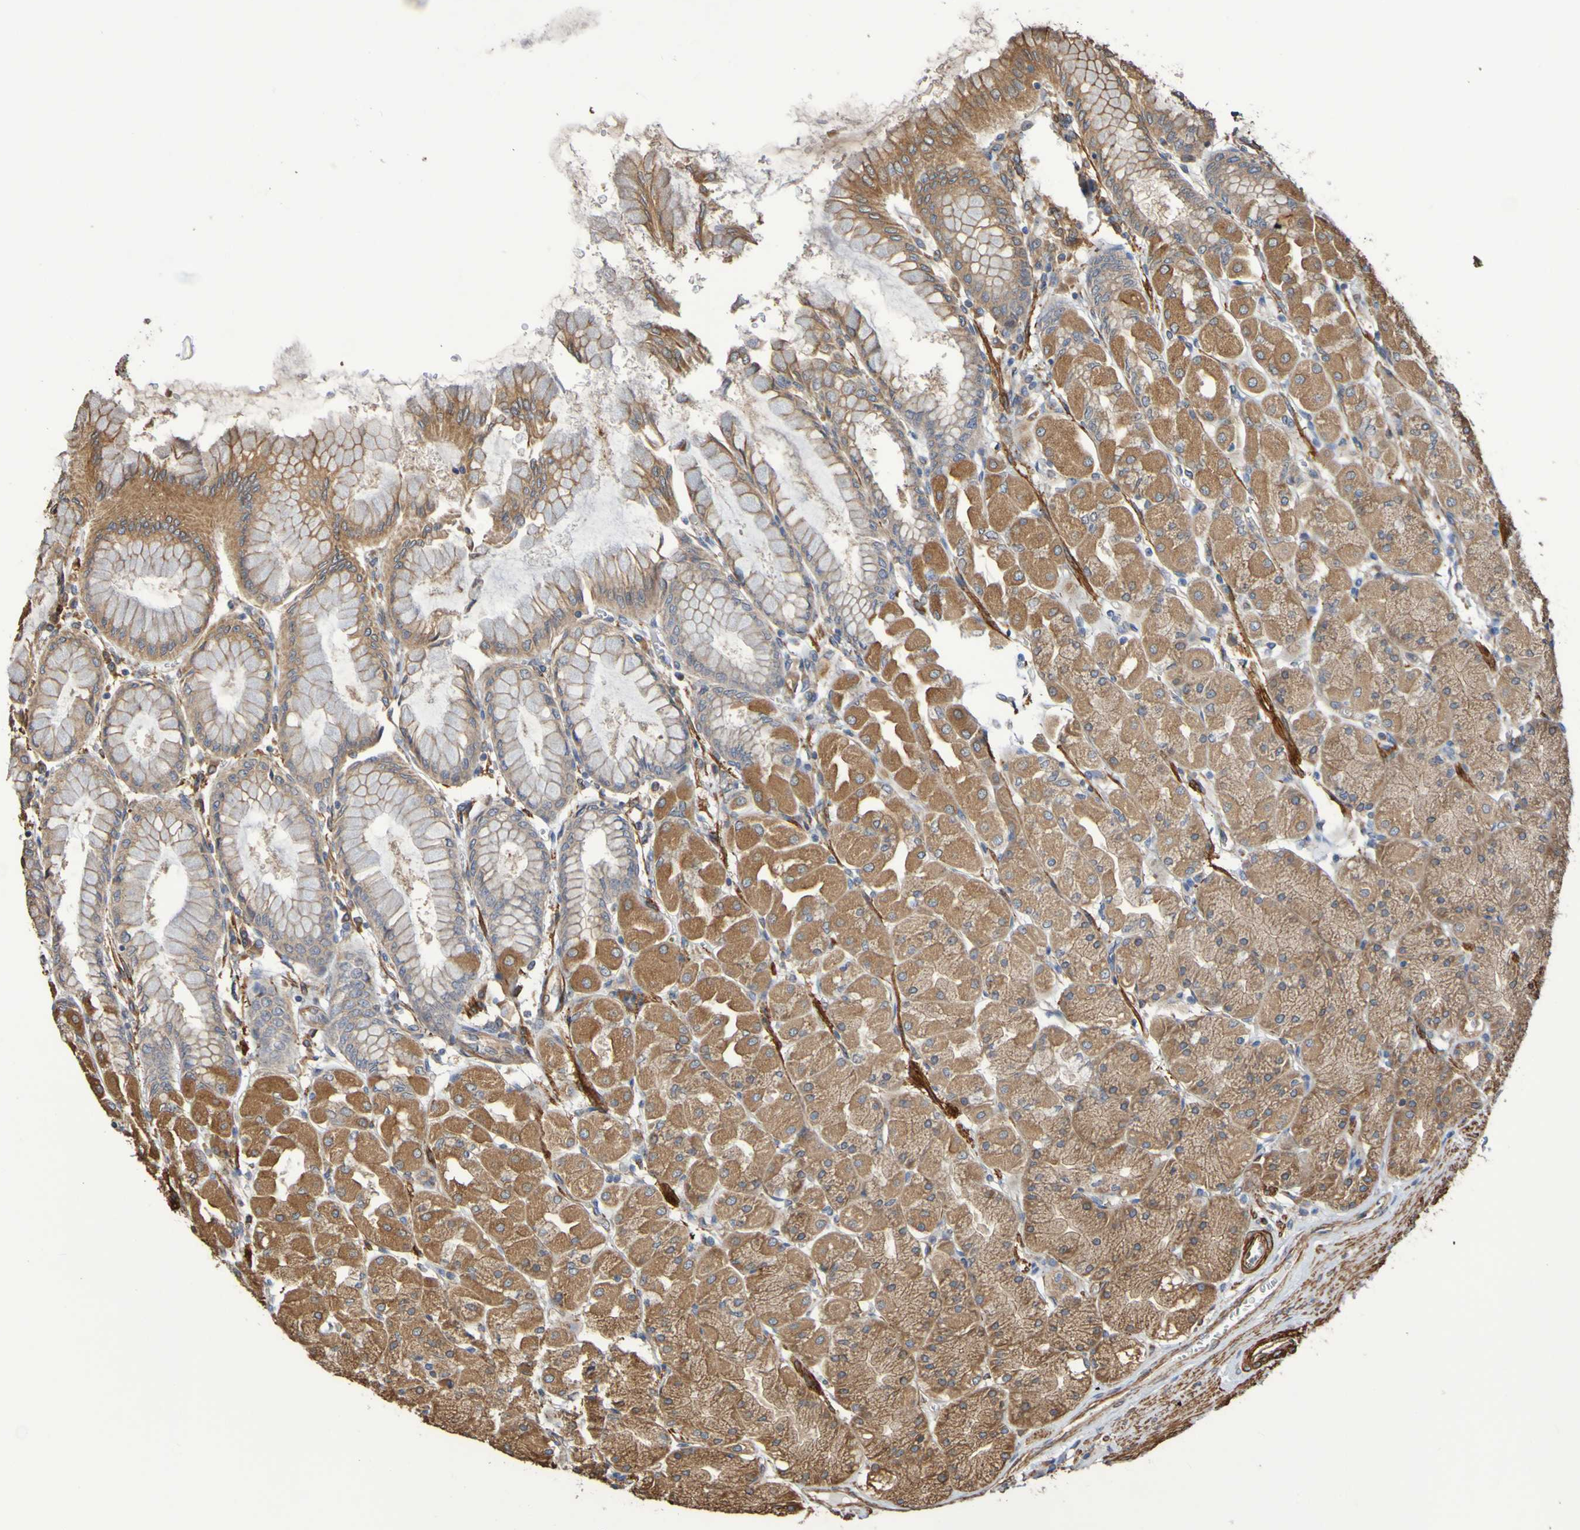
{"staining": {"intensity": "moderate", "quantity": ">75%", "location": "cytoplasmic/membranous"}, "tissue": "stomach", "cell_type": "Glandular cells", "image_type": "normal", "snomed": [{"axis": "morphology", "description": "Normal tissue, NOS"}, {"axis": "topography", "description": "Stomach, upper"}], "caption": "Stomach stained with DAB (3,3'-diaminobenzidine) immunohistochemistry demonstrates medium levels of moderate cytoplasmic/membranous staining in approximately >75% of glandular cells.", "gene": "RAB11A", "patient": {"sex": "female", "age": 56}}